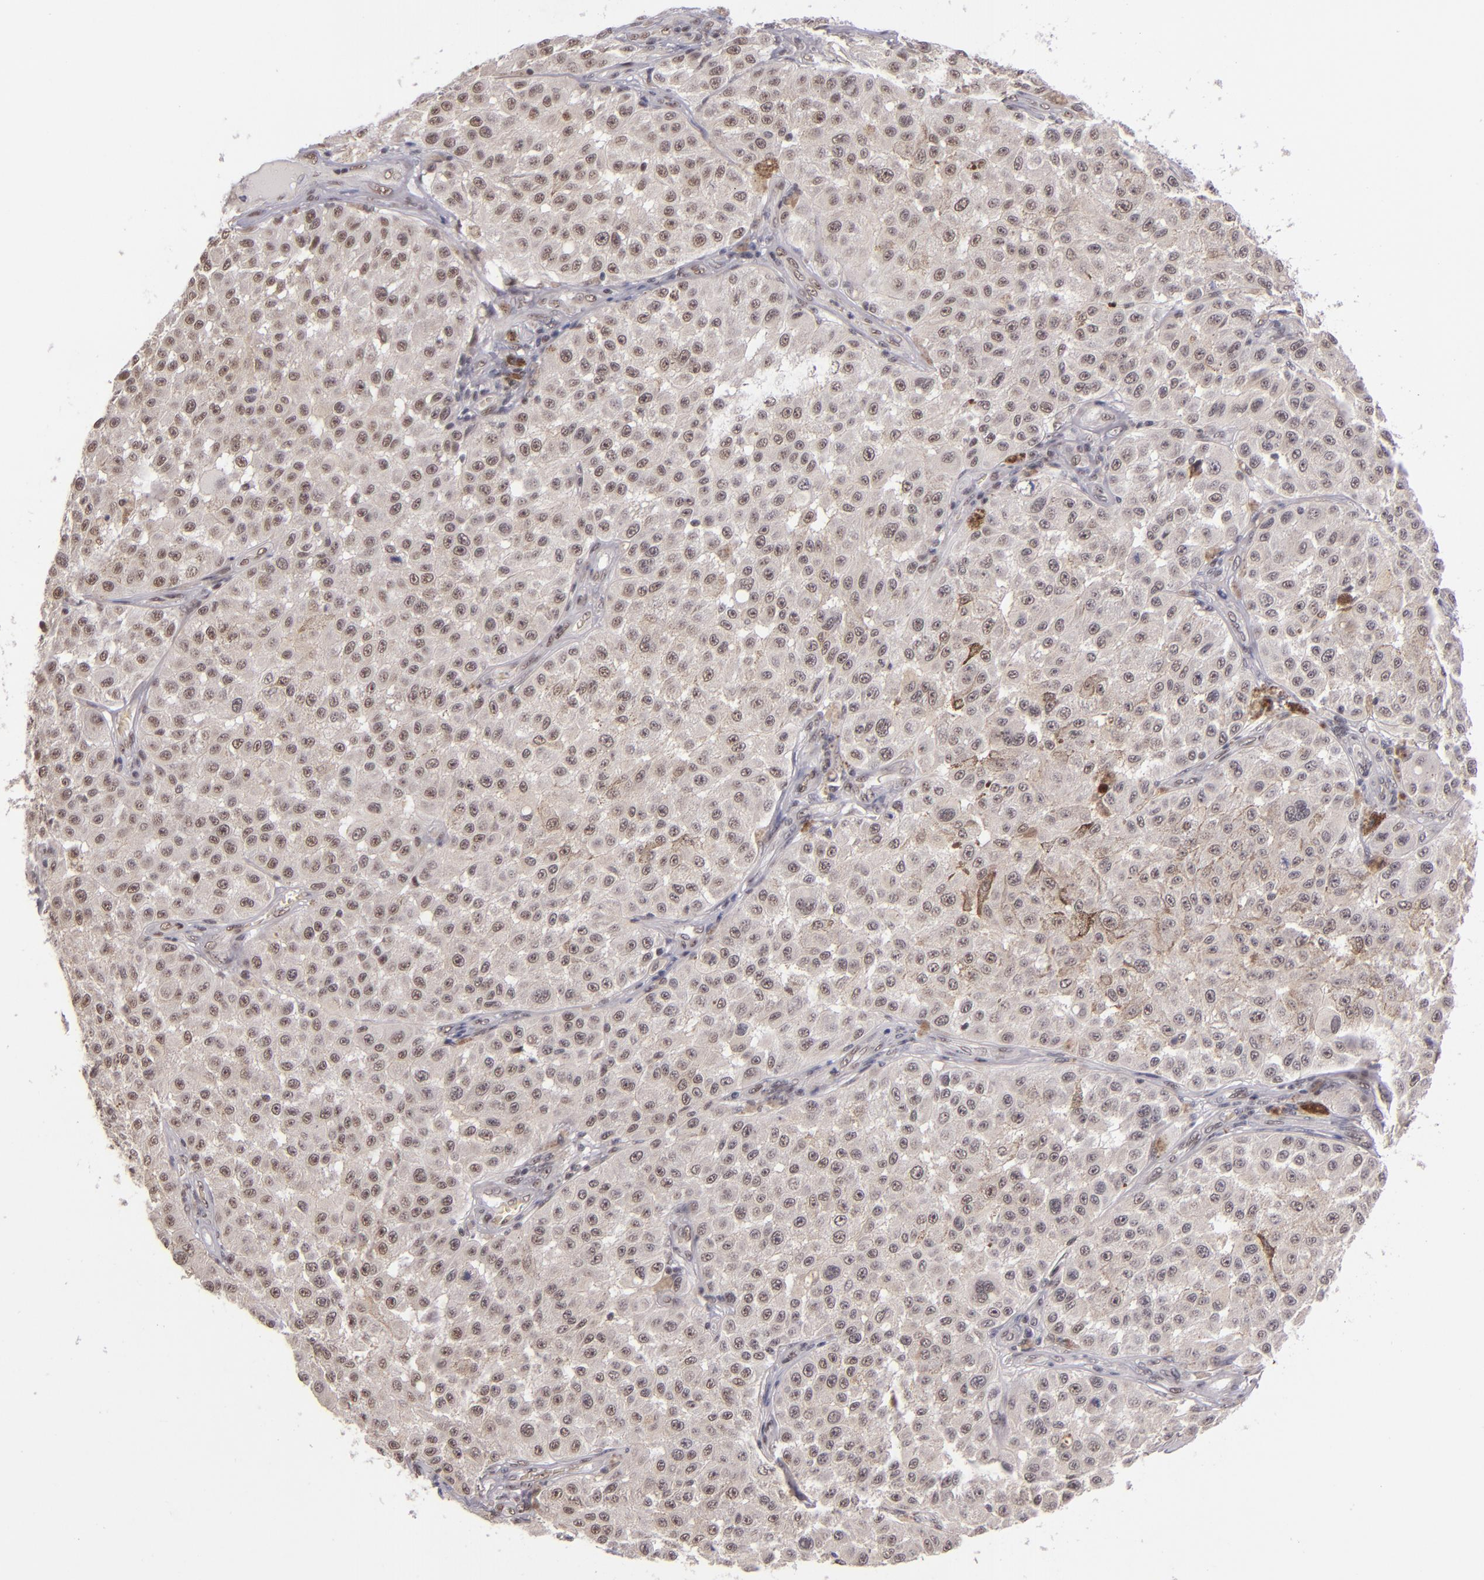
{"staining": {"intensity": "weak", "quantity": ">75%", "location": "cytoplasmic/membranous,nuclear"}, "tissue": "melanoma", "cell_type": "Tumor cells", "image_type": "cancer", "snomed": [{"axis": "morphology", "description": "Malignant melanoma, NOS"}, {"axis": "topography", "description": "Skin"}], "caption": "An immunohistochemistry (IHC) photomicrograph of neoplastic tissue is shown. Protein staining in brown highlights weak cytoplasmic/membranous and nuclear positivity in melanoma within tumor cells. The staining was performed using DAB, with brown indicating positive protein expression. Nuclei are stained blue with hematoxylin.", "gene": "ZNF148", "patient": {"sex": "female", "age": 64}}